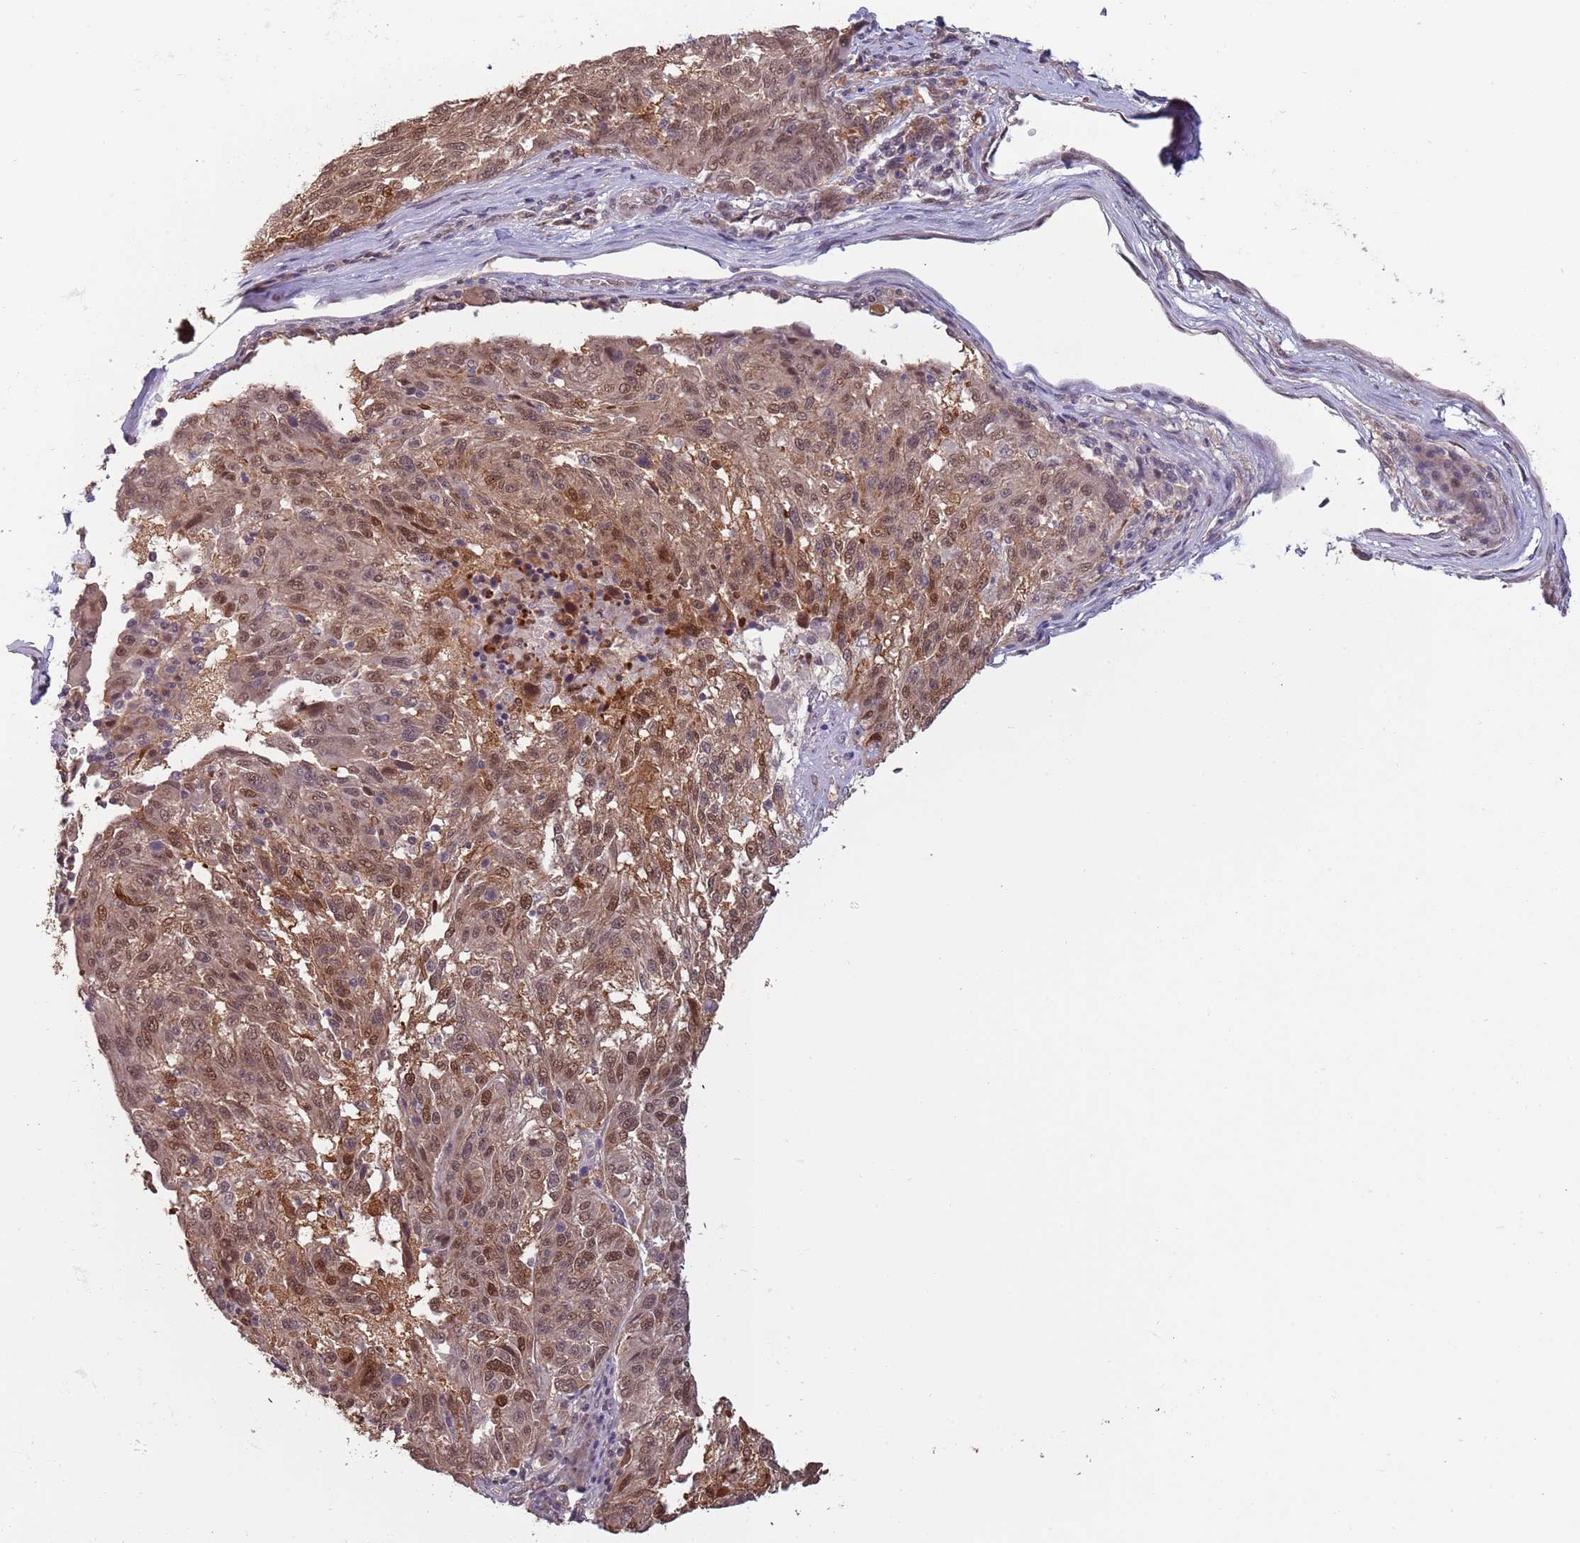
{"staining": {"intensity": "moderate", "quantity": ">75%", "location": "cytoplasmic/membranous,nuclear"}, "tissue": "melanoma", "cell_type": "Tumor cells", "image_type": "cancer", "snomed": [{"axis": "morphology", "description": "Malignant melanoma, NOS"}, {"axis": "topography", "description": "Skin"}], "caption": "Malignant melanoma tissue displays moderate cytoplasmic/membranous and nuclear positivity in about >75% of tumor cells, visualized by immunohistochemistry. The staining was performed using DAB (3,3'-diaminobenzidine), with brown indicating positive protein expression. Nuclei are stained blue with hematoxylin.", "gene": "ZBTB5", "patient": {"sex": "male", "age": 53}}